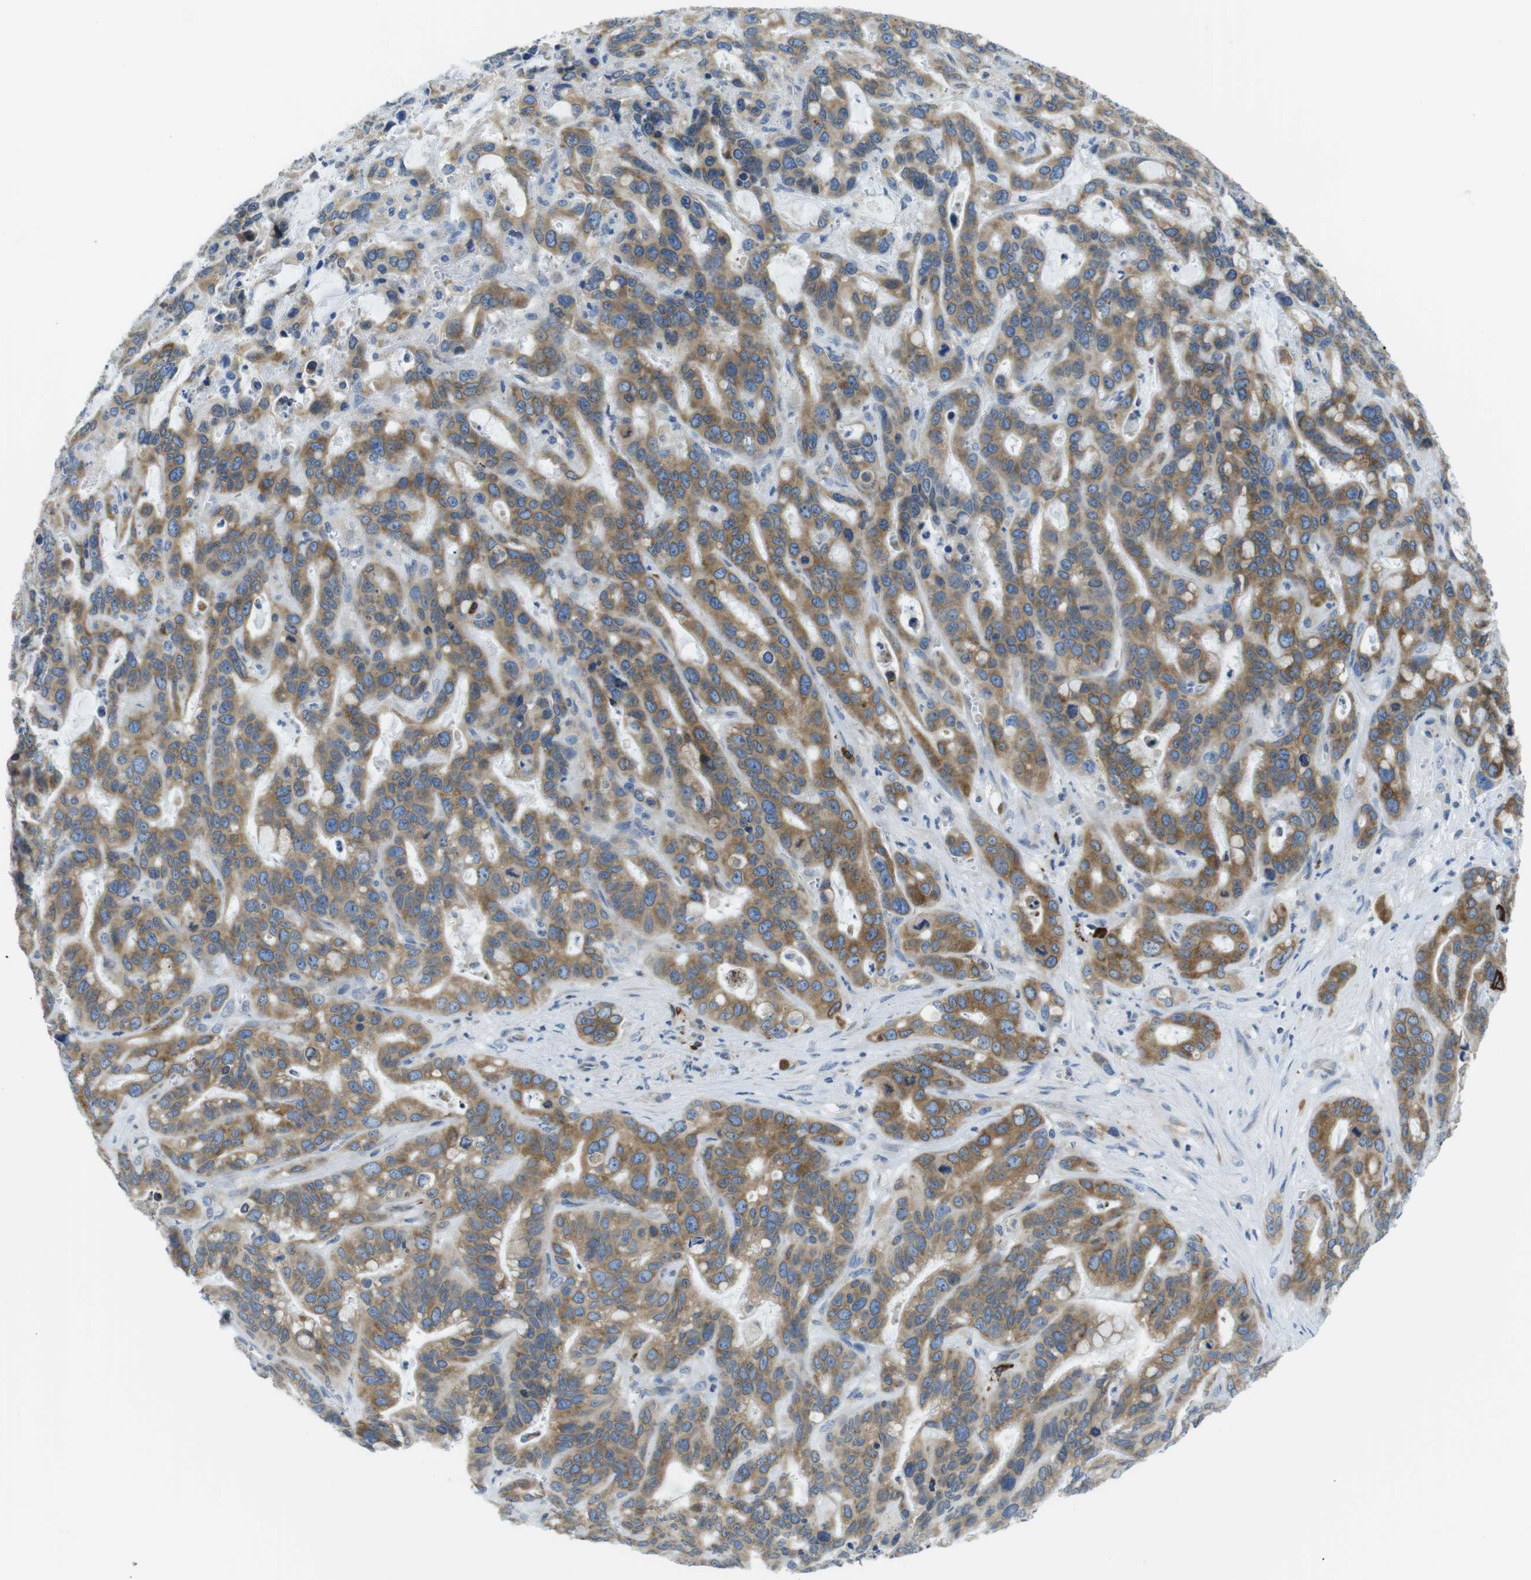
{"staining": {"intensity": "moderate", "quantity": ">75%", "location": "cytoplasmic/membranous"}, "tissue": "liver cancer", "cell_type": "Tumor cells", "image_type": "cancer", "snomed": [{"axis": "morphology", "description": "Cholangiocarcinoma"}, {"axis": "topography", "description": "Liver"}], "caption": "Protein analysis of liver cholangiocarcinoma tissue exhibits moderate cytoplasmic/membranous expression in about >75% of tumor cells. The protein is shown in brown color, while the nuclei are stained blue.", "gene": "CLPTM1L", "patient": {"sex": "female", "age": 65}}